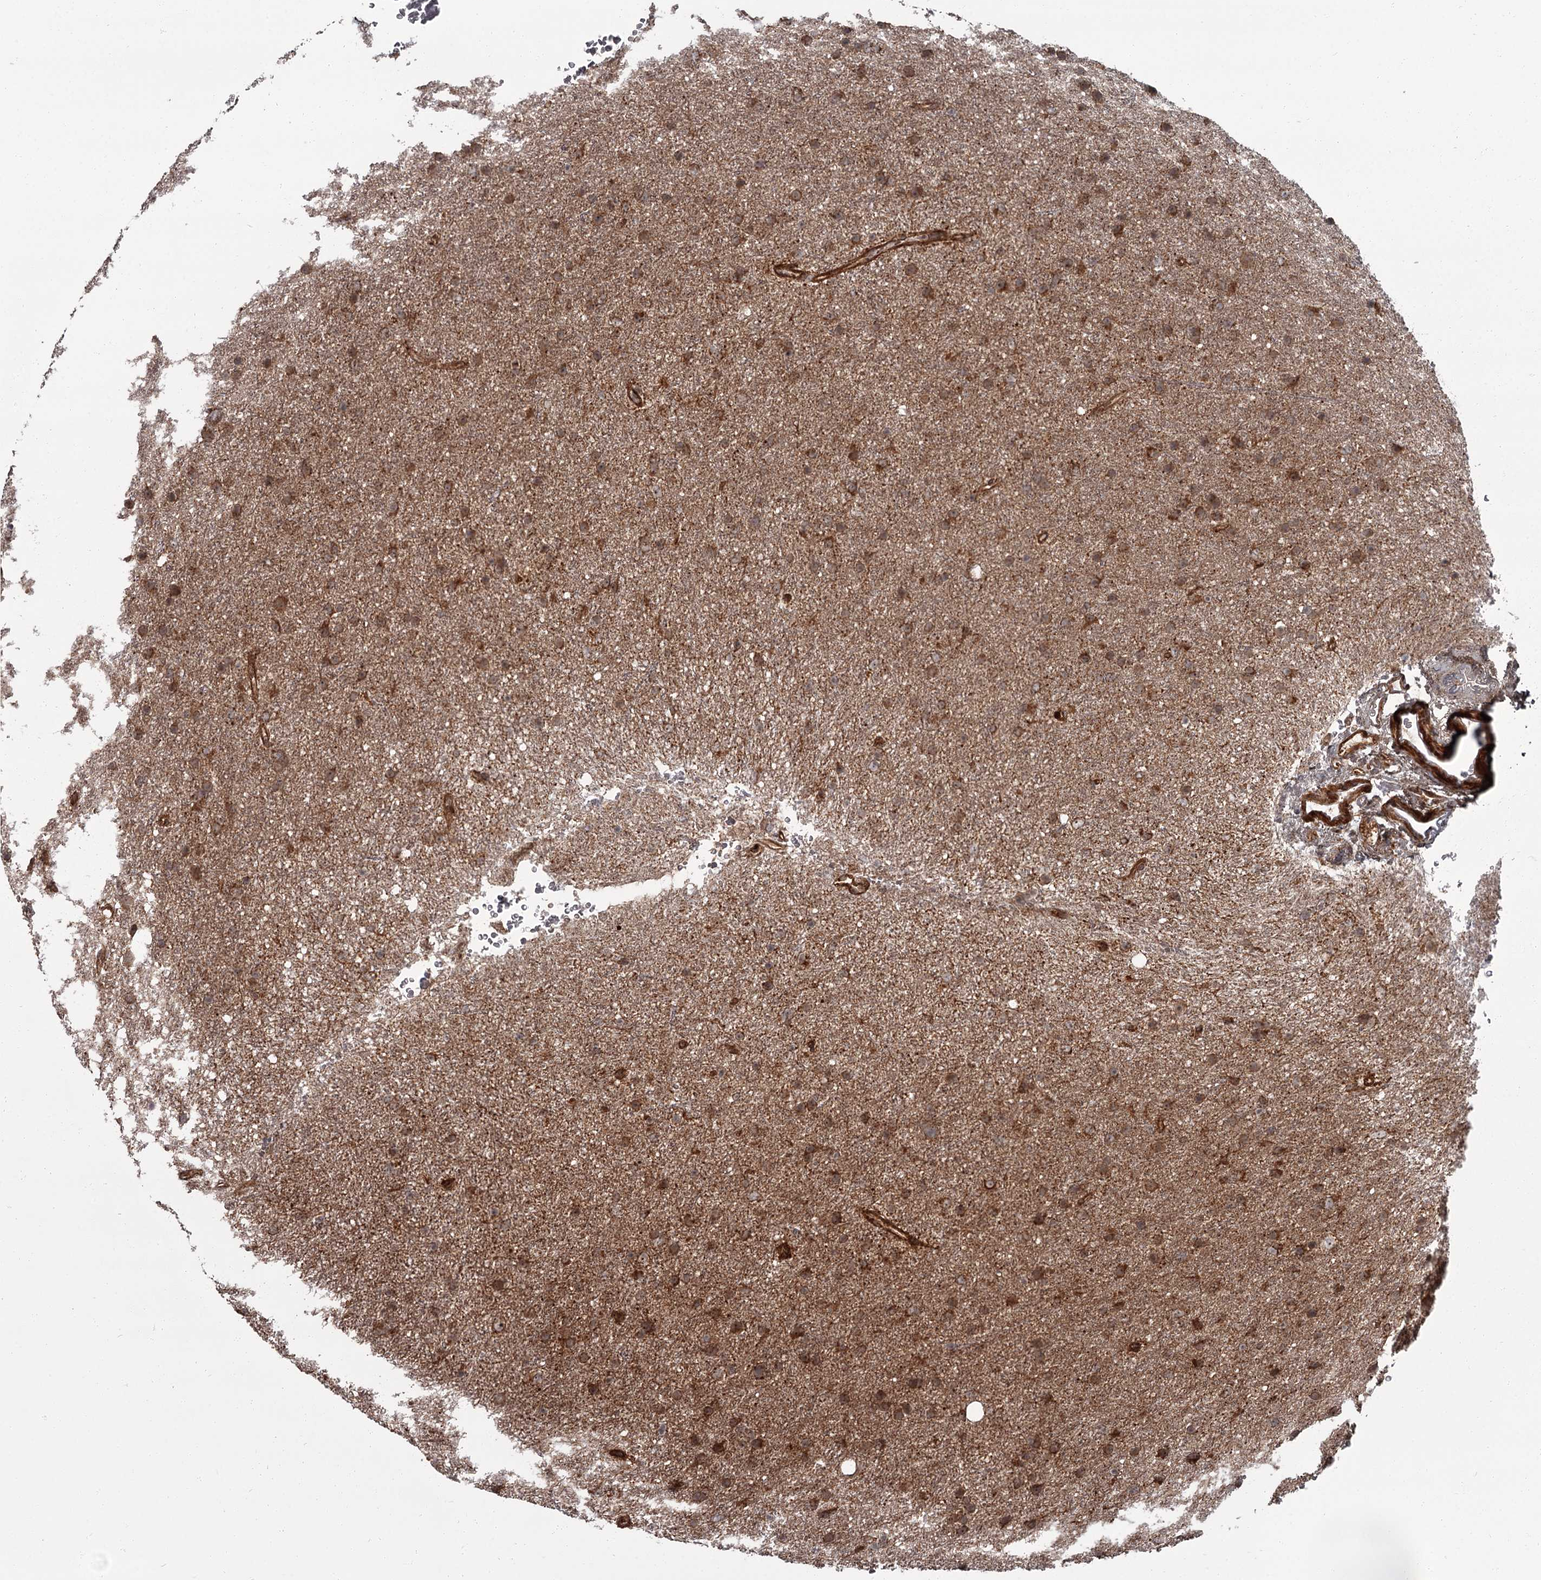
{"staining": {"intensity": "moderate", "quantity": ">75%", "location": "cytoplasmic/membranous"}, "tissue": "glioma", "cell_type": "Tumor cells", "image_type": "cancer", "snomed": [{"axis": "morphology", "description": "Glioma, malignant, Low grade"}, {"axis": "topography", "description": "Cerebral cortex"}], "caption": "Protein expression analysis of malignant low-grade glioma demonstrates moderate cytoplasmic/membranous positivity in approximately >75% of tumor cells. Using DAB (brown) and hematoxylin (blue) stains, captured at high magnification using brightfield microscopy.", "gene": "THAP9", "patient": {"sex": "female", "age": 39}}